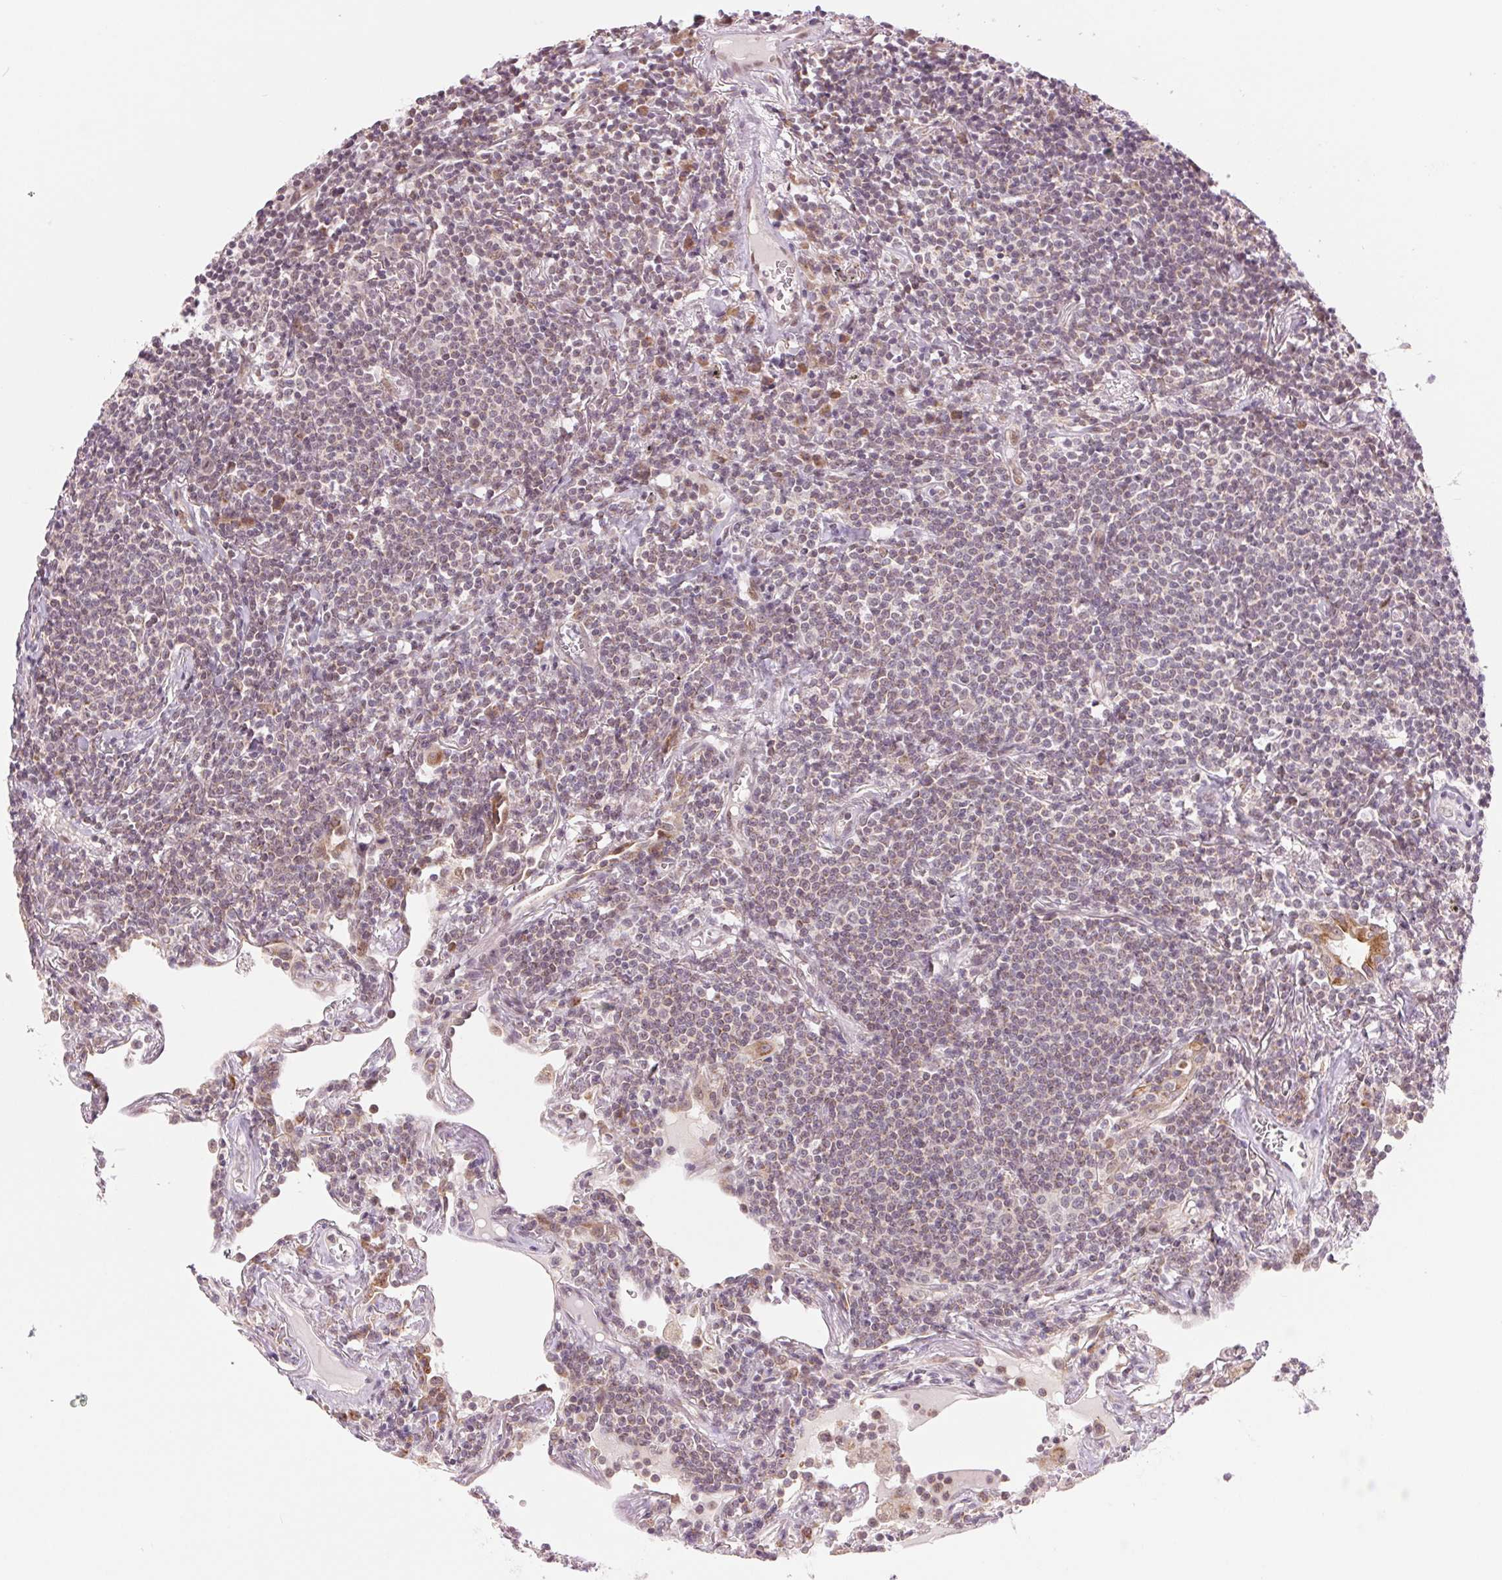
{"staining": {"intensity": "weak", "quantity": "<25%", "location": "cytoplasmic/membranous,nuclear"}, "tissue": "lymphoma", "cell_type": "Tumor cells", "image_type": "cancer", "snomed": [{"axis": "morphology", "description": "Malignant lymphoma, non-Hodgkin's type, Low grade"}, {"axis": "topography", "description": "Lung"}], "caption": "Lymphoma was stained to show a protein in brown. There is no significant positivity in tumor cells.", "gene": "ARHGAP32", "patient": {"sex": "female", "age": 71}}